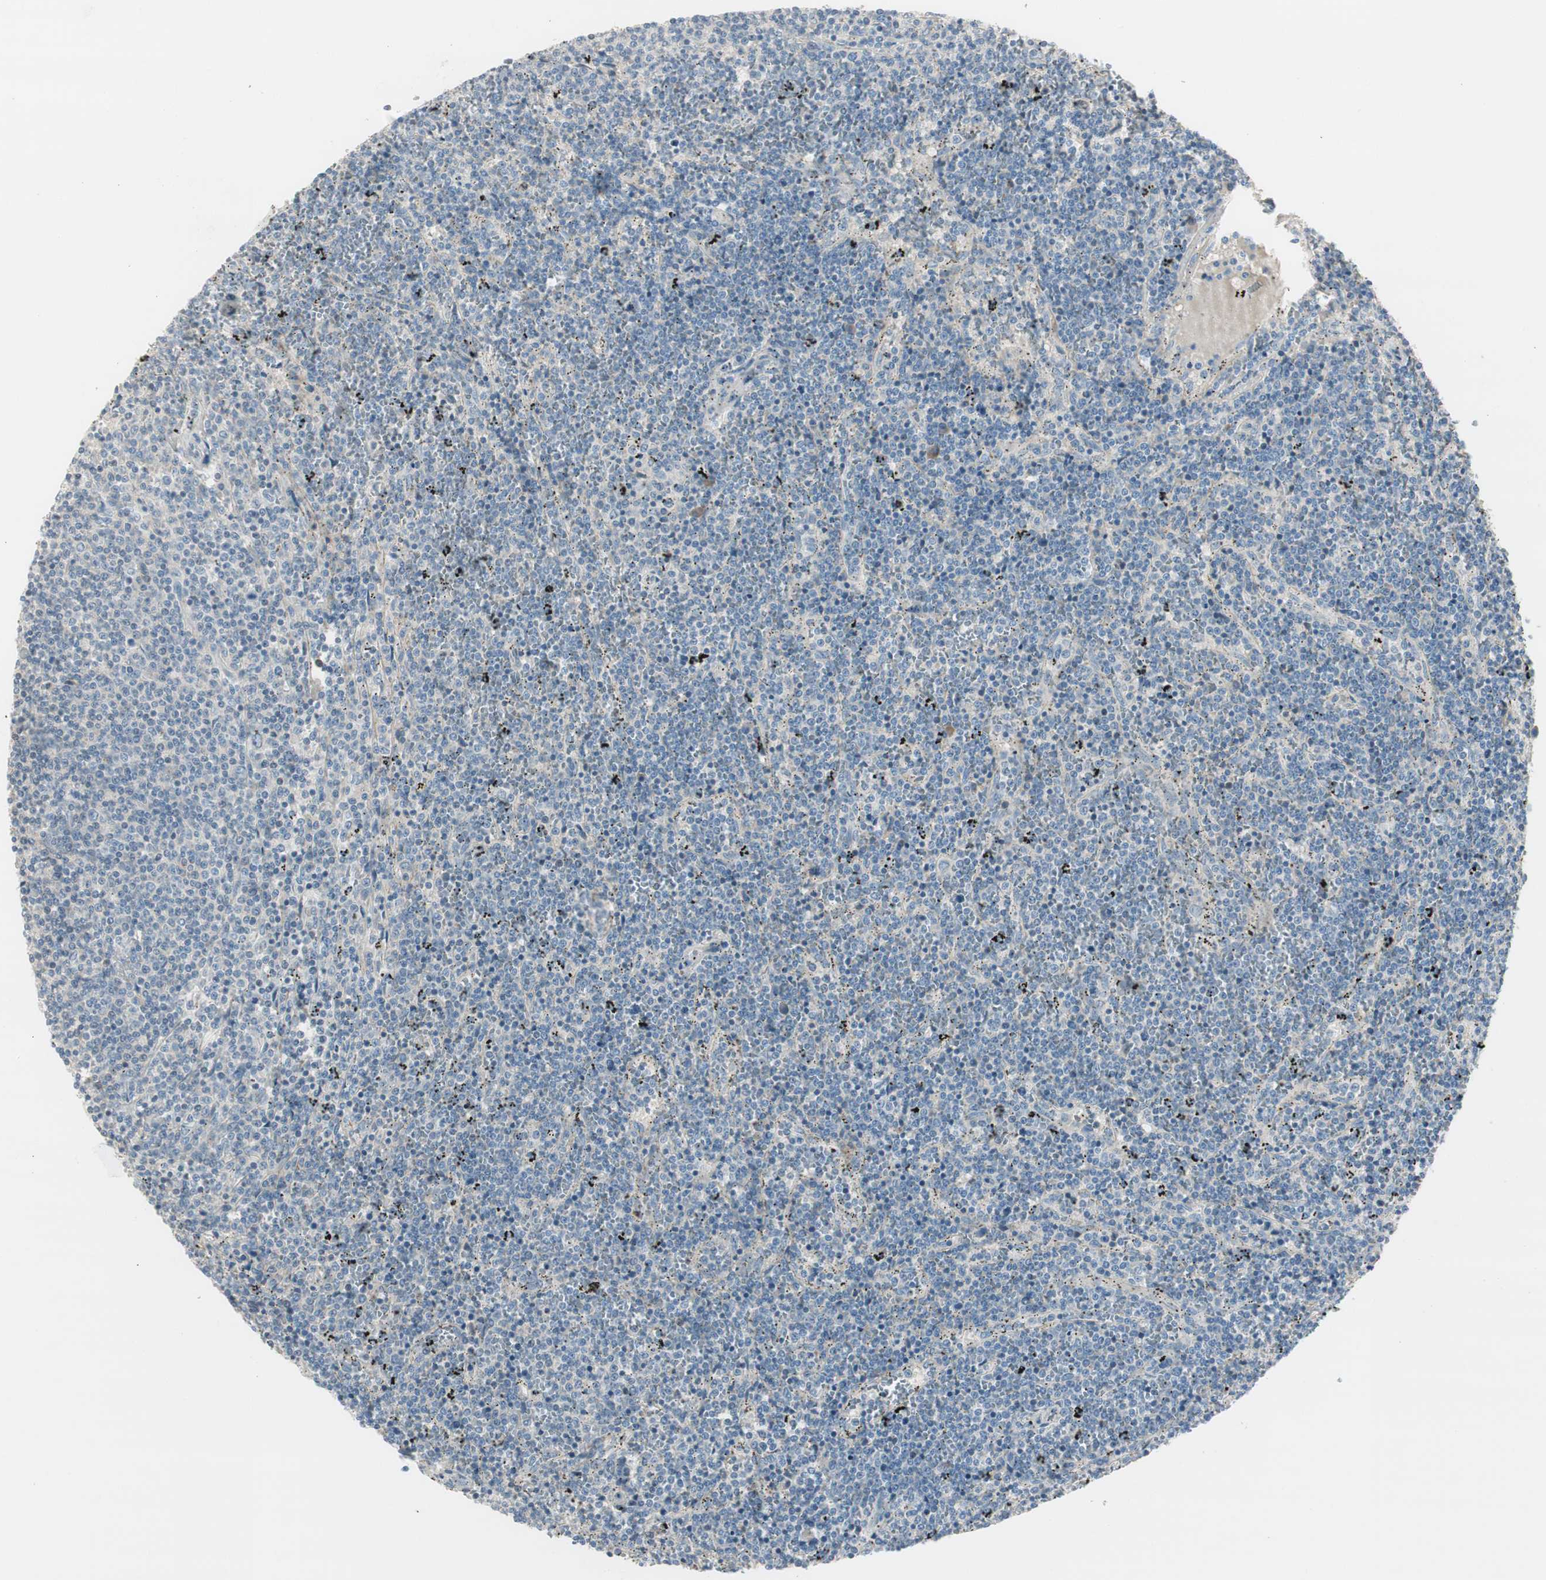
{"staining": {"intensity": "negative", "quantity": "none", "location": "none"}, "tissue": "lymphoma", "cell_type": "Tumor cells", "image_type": "cancer", "snomed": [{"axis": "morphology", "description": "Malignant lymphoma, non-Hodgkin's type, Low grade"}, {"axis": "topography", "description": "Spleen"}], "caption": "DAB immunohistochemical staining of human low-grade malignant lymphoma, non-Hodgkin's type displays no significant positivity in tumor cells. Brightfield microscopy of immunohistochemistry (IHC) stained with DAB (3,3'-diaminobenzidine) (brown) and hematoxylin (blue), captured at high magnification.", "gene": "EVA1A", "patient": {"sex": "female", "age": 50}}